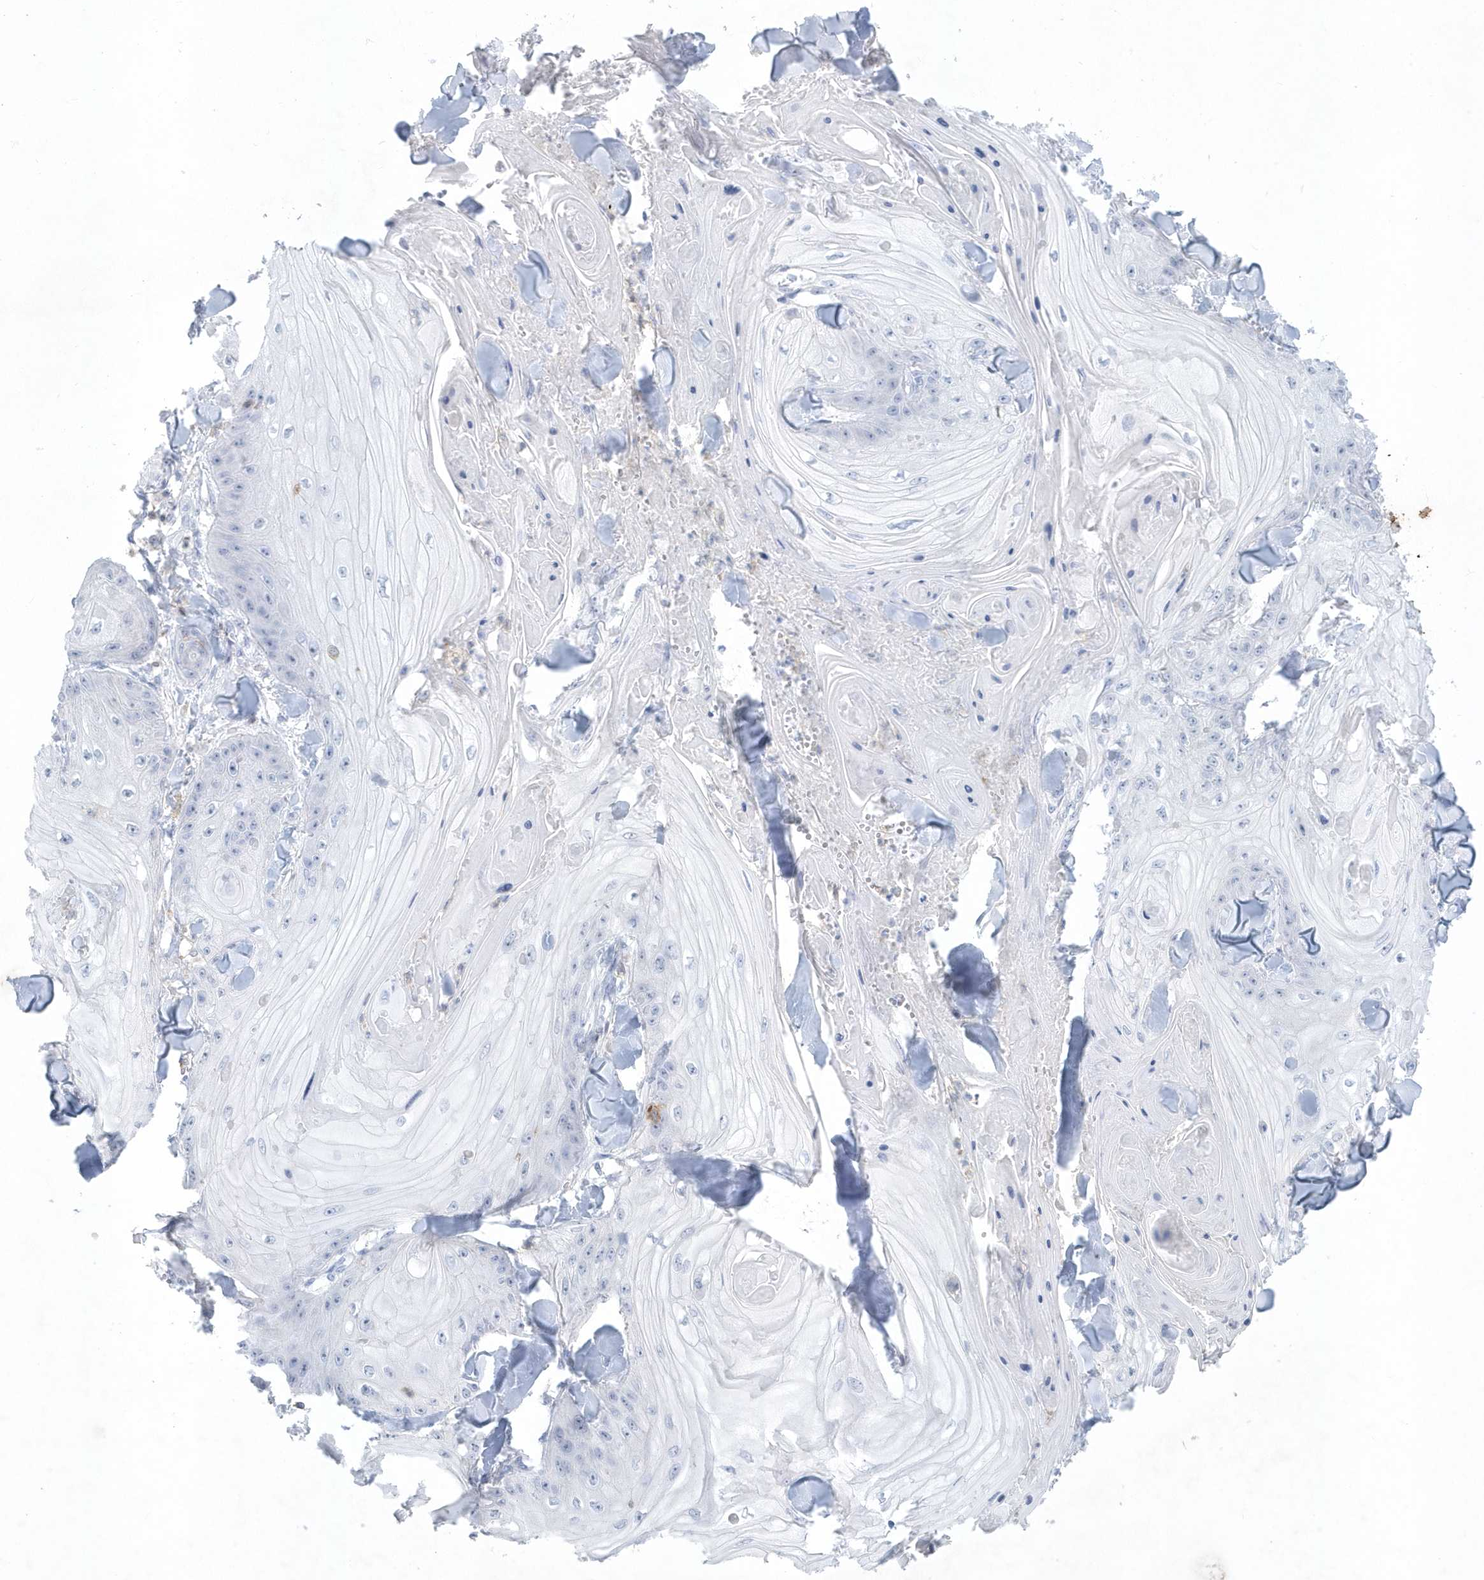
{"staining": {"intensity": "negative", "quantity": "none", "location": "none"}, "tissue": "skin cancer", "cell_type": "Tumor cells", "image_type": "cancer", "snomed": [{"axis": "morphology", "description": "Squamous cell carcinoma, NOS"}, {"axis": "topography", "description": "Skin"}], "caption": "Skin cancer (squamous cell carcinoma) was stained to show a protein in brown. There is no significant positivity in tumor cells.", "gene": "PSD4", "patient": {"sex": "male", "age": 74}}